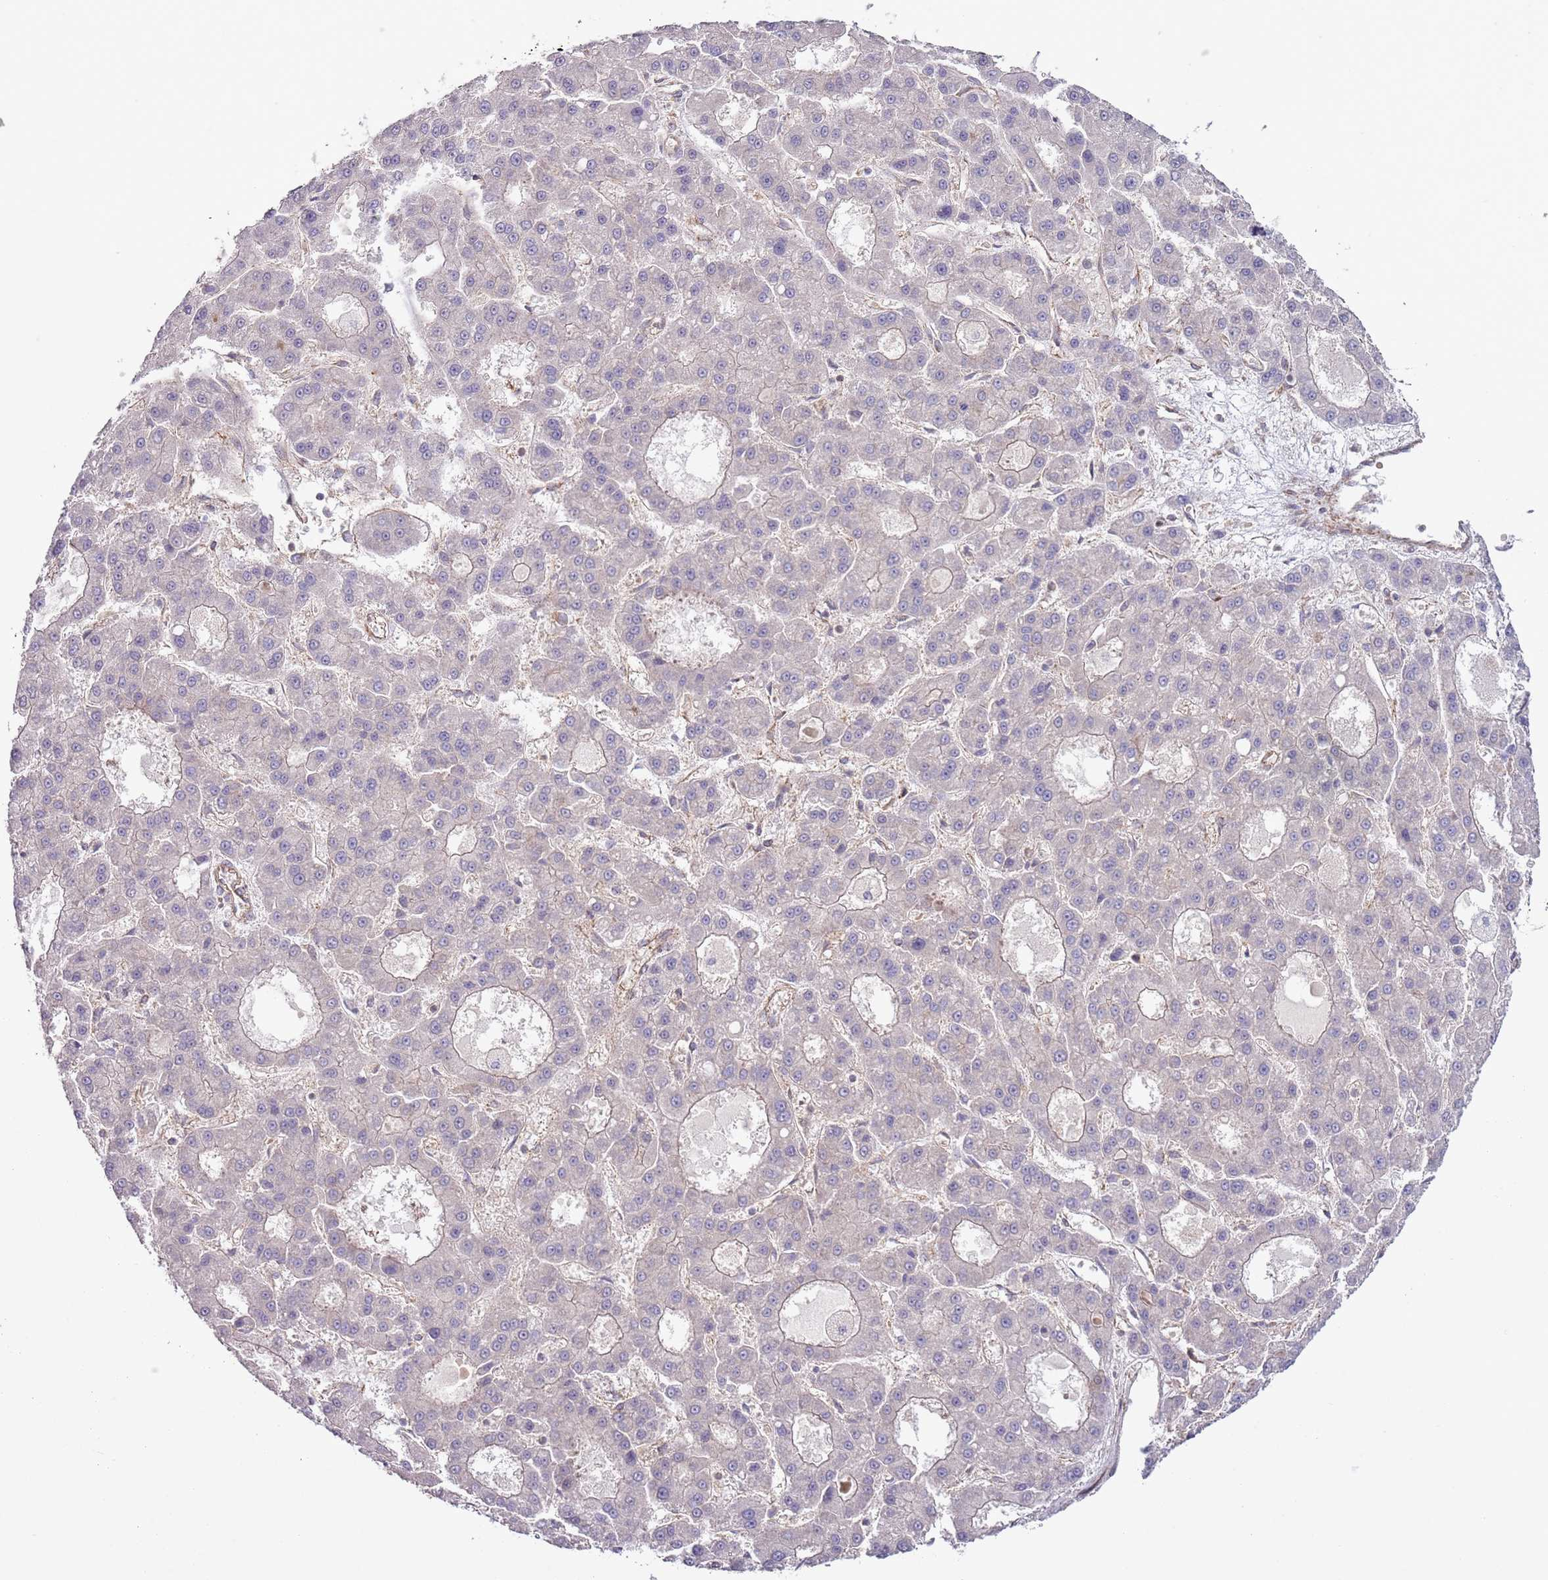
{"staining": {"intensity": "negative", "quantity": "none", "location": "none"}, "tissue": "liver cancer", "cell_type": "Tumor cells", "image_type": "cancer", "snomed": [{"axis": "morphology", "description": "Carcinoma, Hepatocellular, NOS"}, {"axis": "topography", "description": "Liver"}], "caption": "Immunohistochemical staining of human liver cancer reveals no significant positivity in tumor cells. Nuclei are stained in blue.", "gene": "LPIN2", "patient": {"sex": "male", "age": 70}}